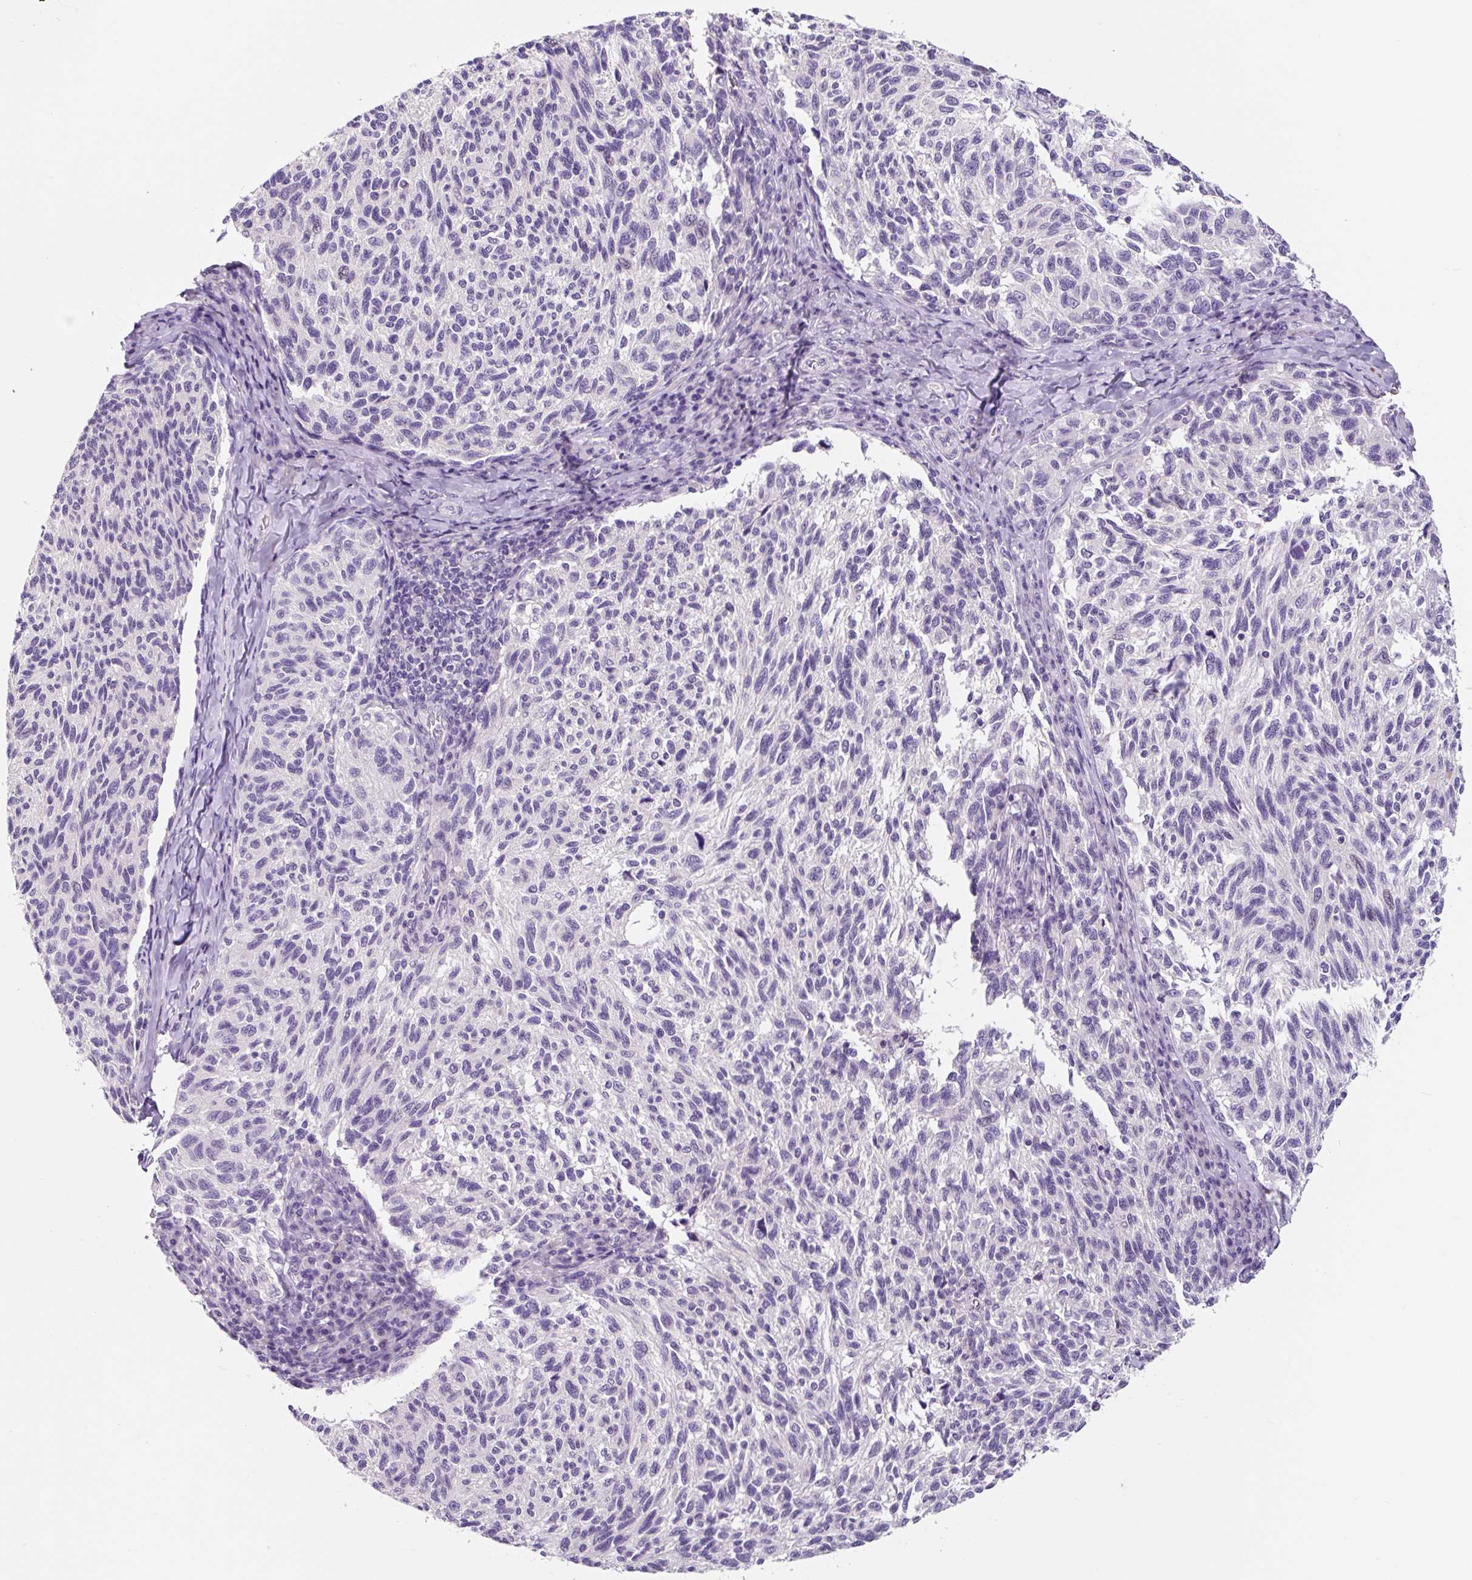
{"staining": {"intensity": "negative", "quantity": "none", "location": "none"}, "tissue": "melanoma", "cell_type": "Tumor cells", "image_type": "cancer", "snomed": [{"axis": "morphology", "description": "Malignant melanoma, NOS"}, {"axis": "topography", "description": "Skin"}], "caption": "Immunohistochemical staining of melanoma demonstrates no significant positivity in tumor cells.", "gene": "SYP", "patient": {"sex": "female", "age": 73}}